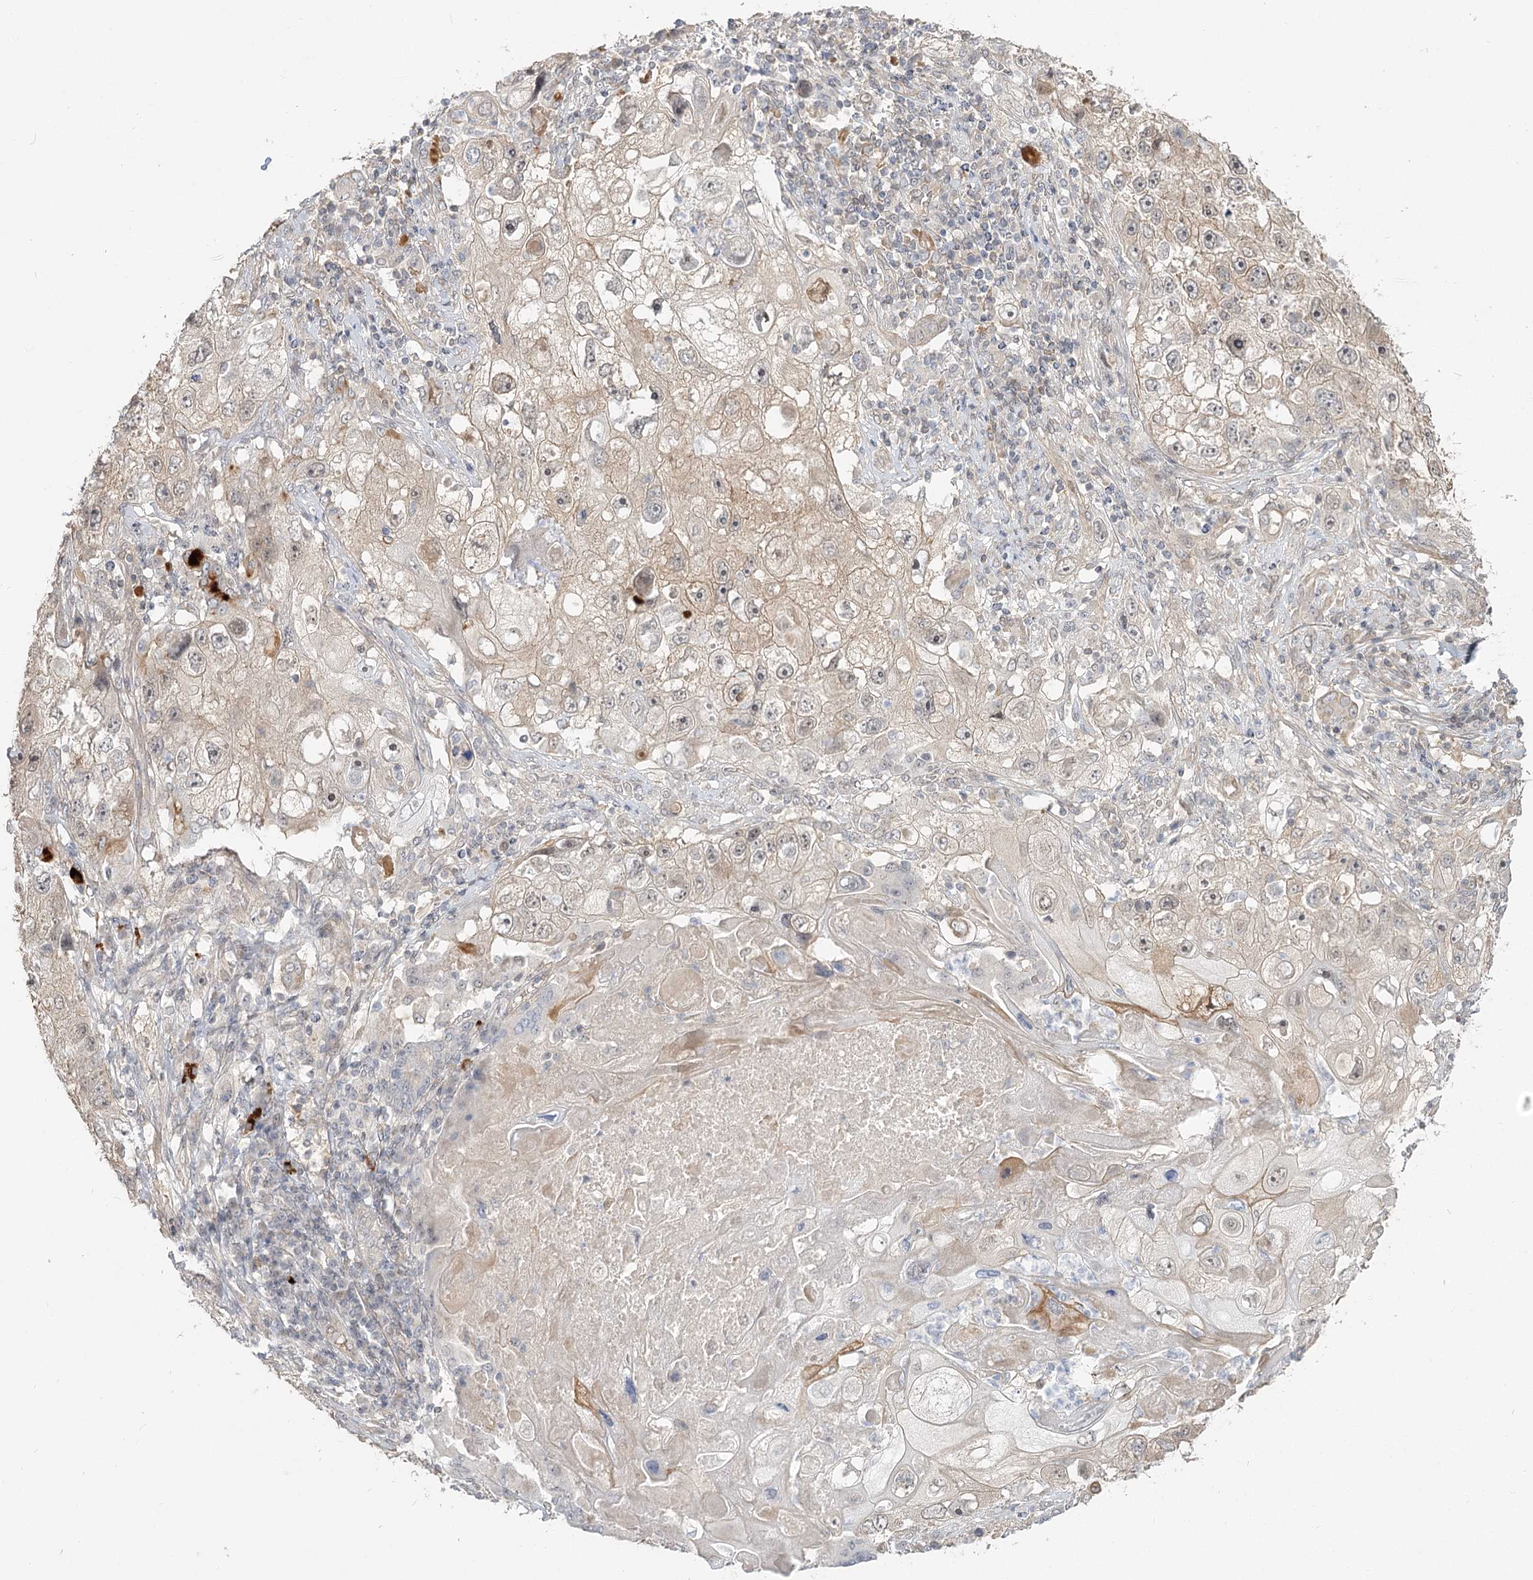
{"staining": {"intensity": "negative", "quantity": "none", "location": "none"}, "tissue": "lung cancer", "cell_type": "Tumor cells", "image_type": "cancer", "snomed": [{"axis": "morphology", "description": "Squamous cell carcinoma, NOS"}, {"axis": "topography", "description": "Lung"}], "caption": "Tumor cells are negative for protein expression in human squamous cell carcinoma (lung).", "gene": "GUCY2C", "patient": {"sex": "male", "age": 61}}